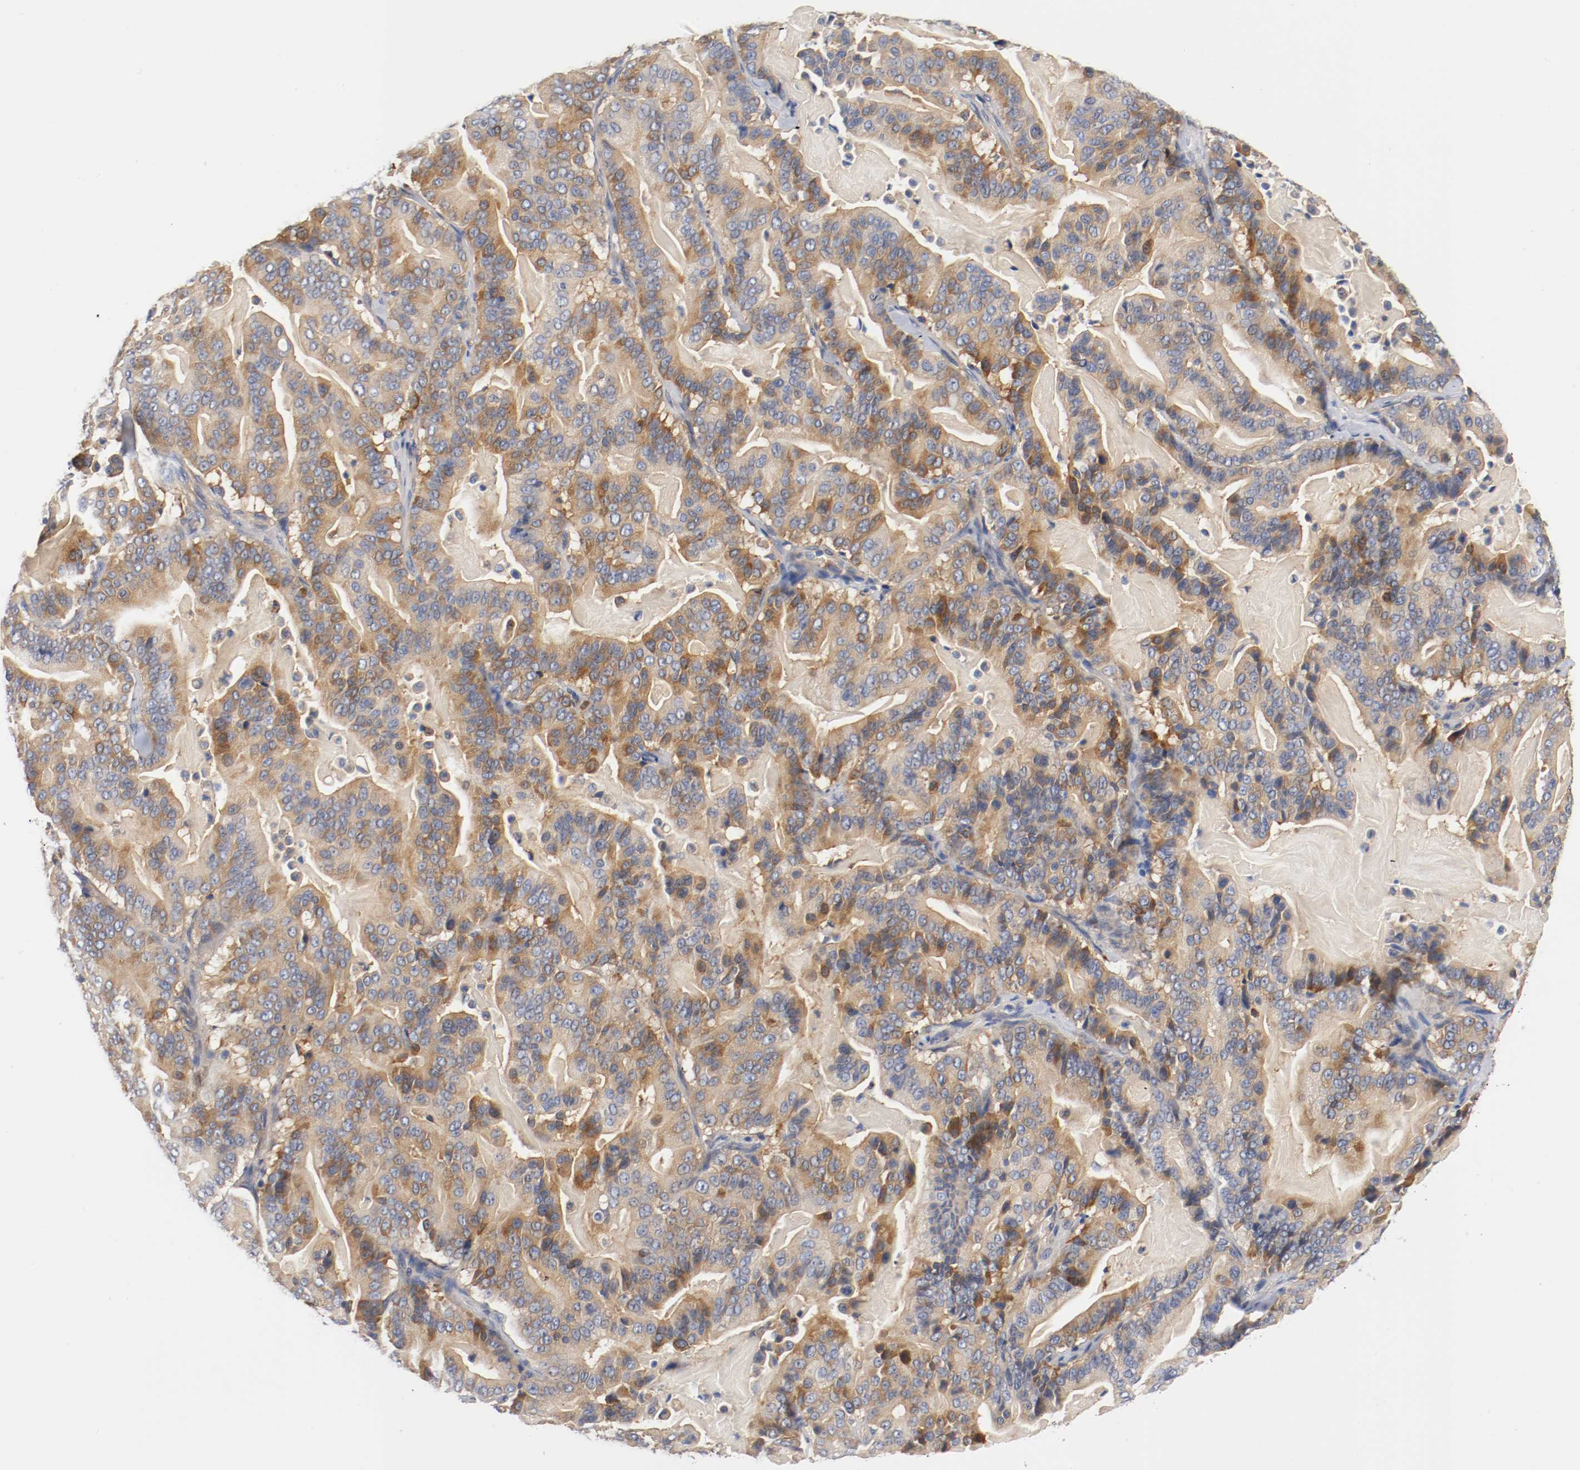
{"staining": {"intensity": "moderate", "quantity": ">75%", "location": "cytoplasmic/membranous"}, "tissue": "pancreatic cancer", "cell_type": "Tumor cells", "image_type": "cancer", "snomed": [{"axis": "morphology", "description": "Adenocarcinoma, NOS"}, {"axis": "topography", "description": "Pancreas"}], "caption": "Human pancreatic cancer stained for a protein (brown) reveals moderate cytoplasmic/membranous positive positivity in approximately >75% of tumor cells.", "gene": "HGS", "patient": {"sex": "male", "age": 63}}